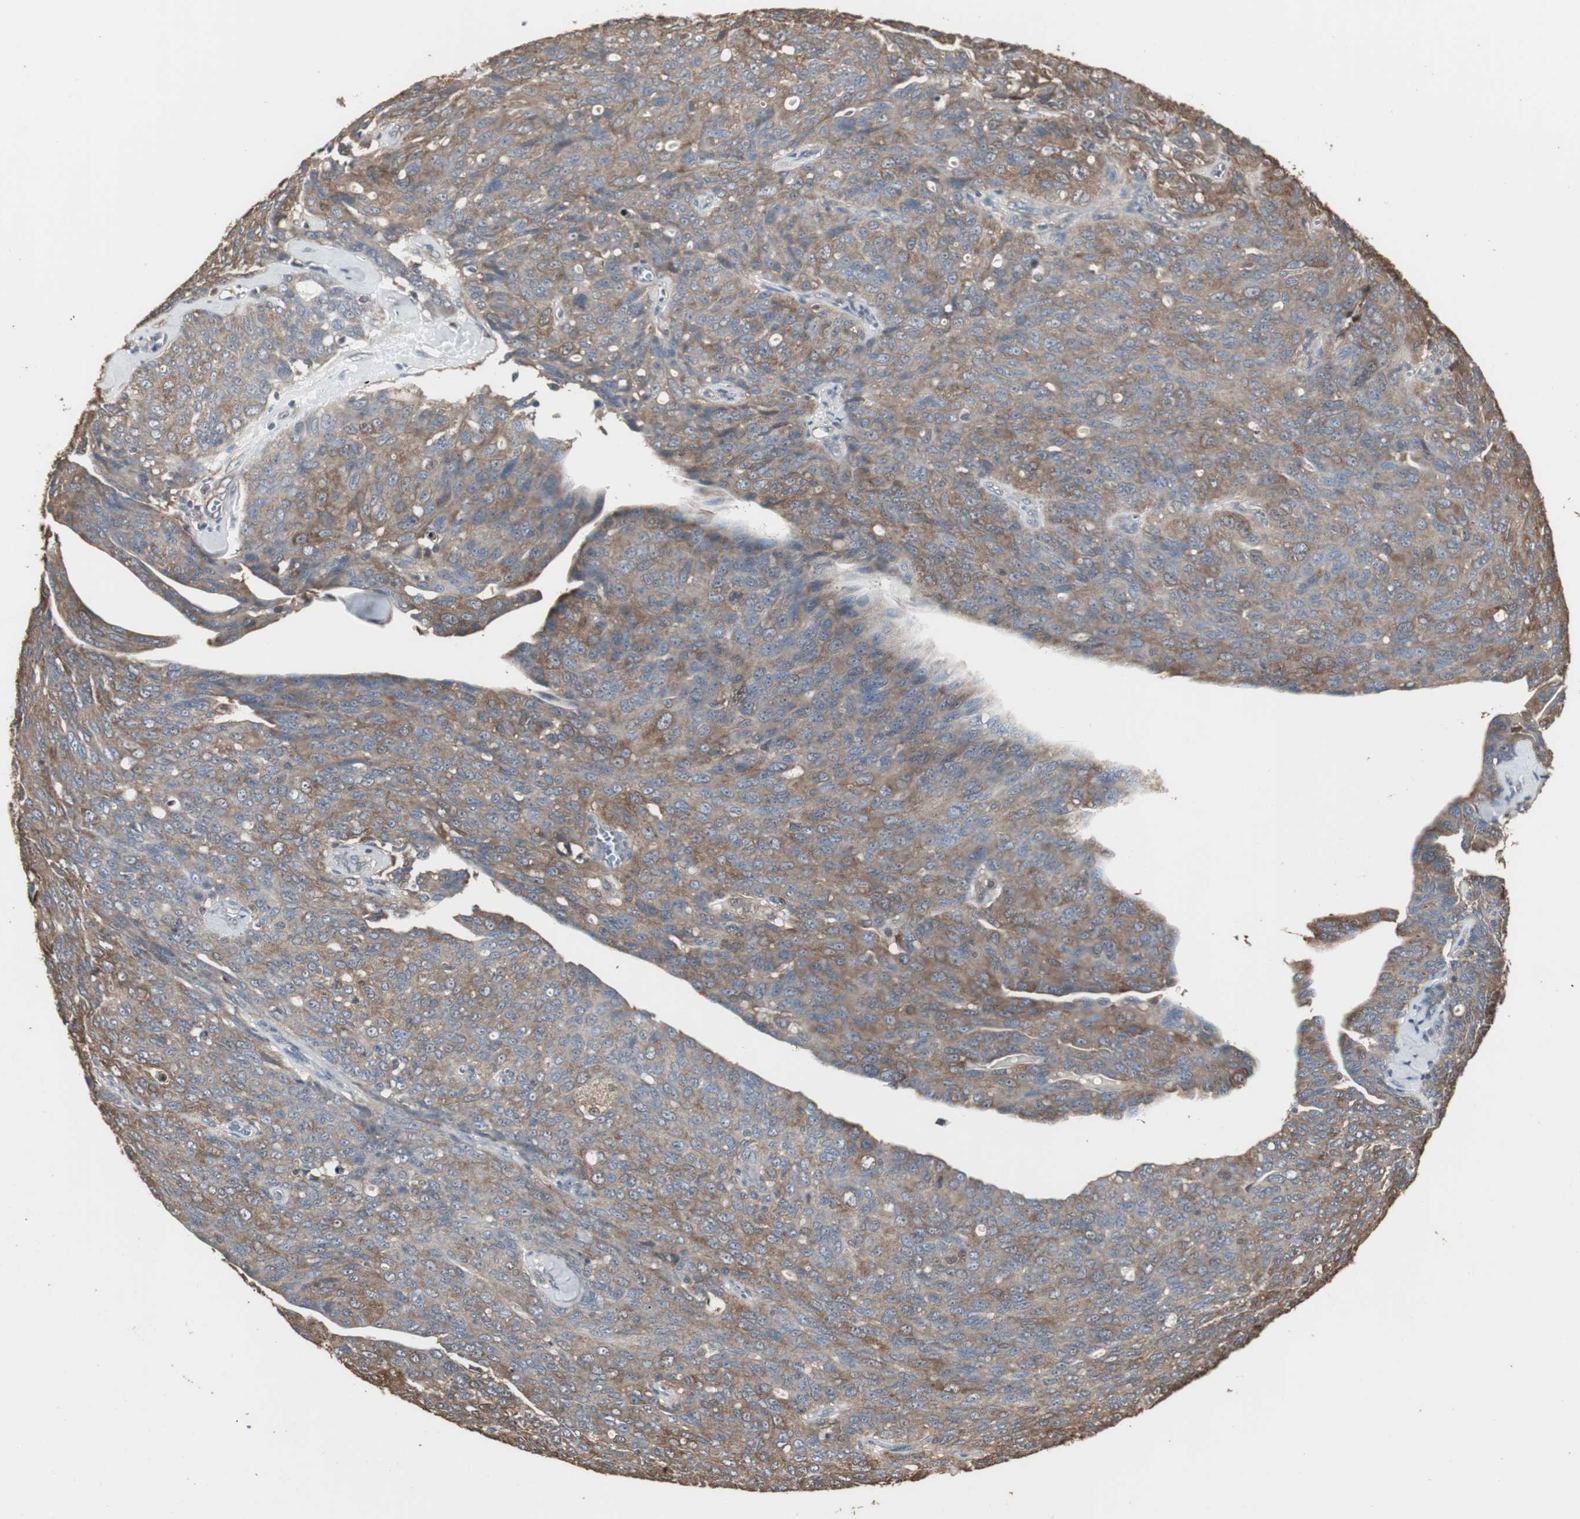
{"staining": {"intensity": "moderate", "quantity": ">75%", "location": "cytoplasmic/membranous"}, "tissue": "ovarian cancer", "cell_type": "Tumor cells", "image_type": "cancer", "snomed": [{"axis": "morphology", "description": "Carcinoma, endometroid"}, {"axis": "topography", "description": "Ovary"}], "caption": "About >75% of tumor cells in ovarian cancer show moderate cytoplasmic/membranous protein expression as visualized by brown immunohistochemical staining.", "gene": "HPRT1", "patient": {"sex": "female", "age": 60}}